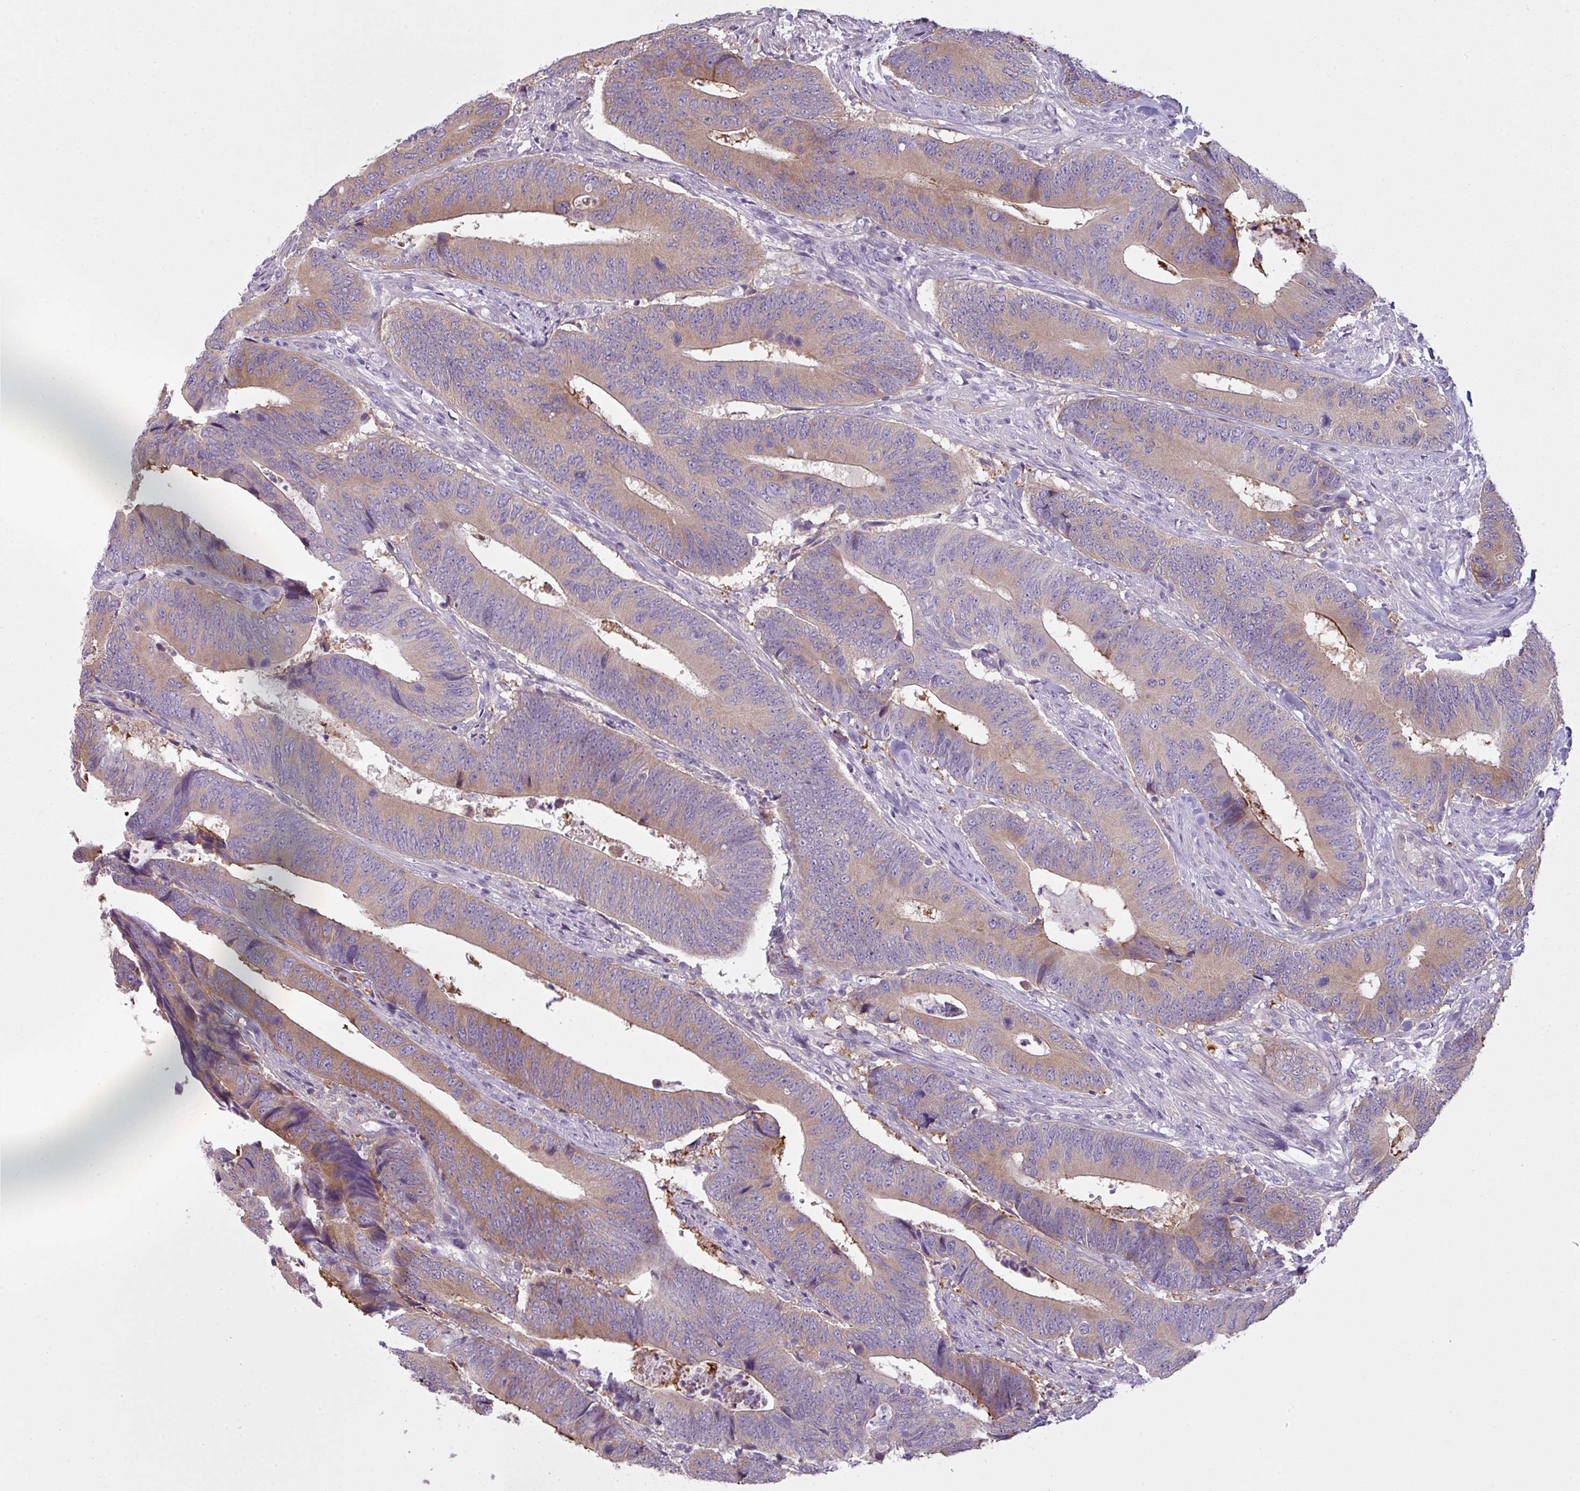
{"staining": {"intensity": "weak", "quantity": ">75%", "location": "cytoplasmic/membranous"}, "tissue": "colorectal cancer", "cell_type": "Tumor cells", "image_type": "cancer", "snomed": [{"axis": "morphology", "description": "Adenocarcinoma, NOS"}, {"axis": "topography", "description": "Colon"}], "caption": "About >75% of tumor cells in colorectal cancer exhibit weak cytoplasmic/membranous protein expression as visualized by brown immunohistochemical staining.", "gene": "CAMK2B", "patient": {"sex": "male", "age": 87}}